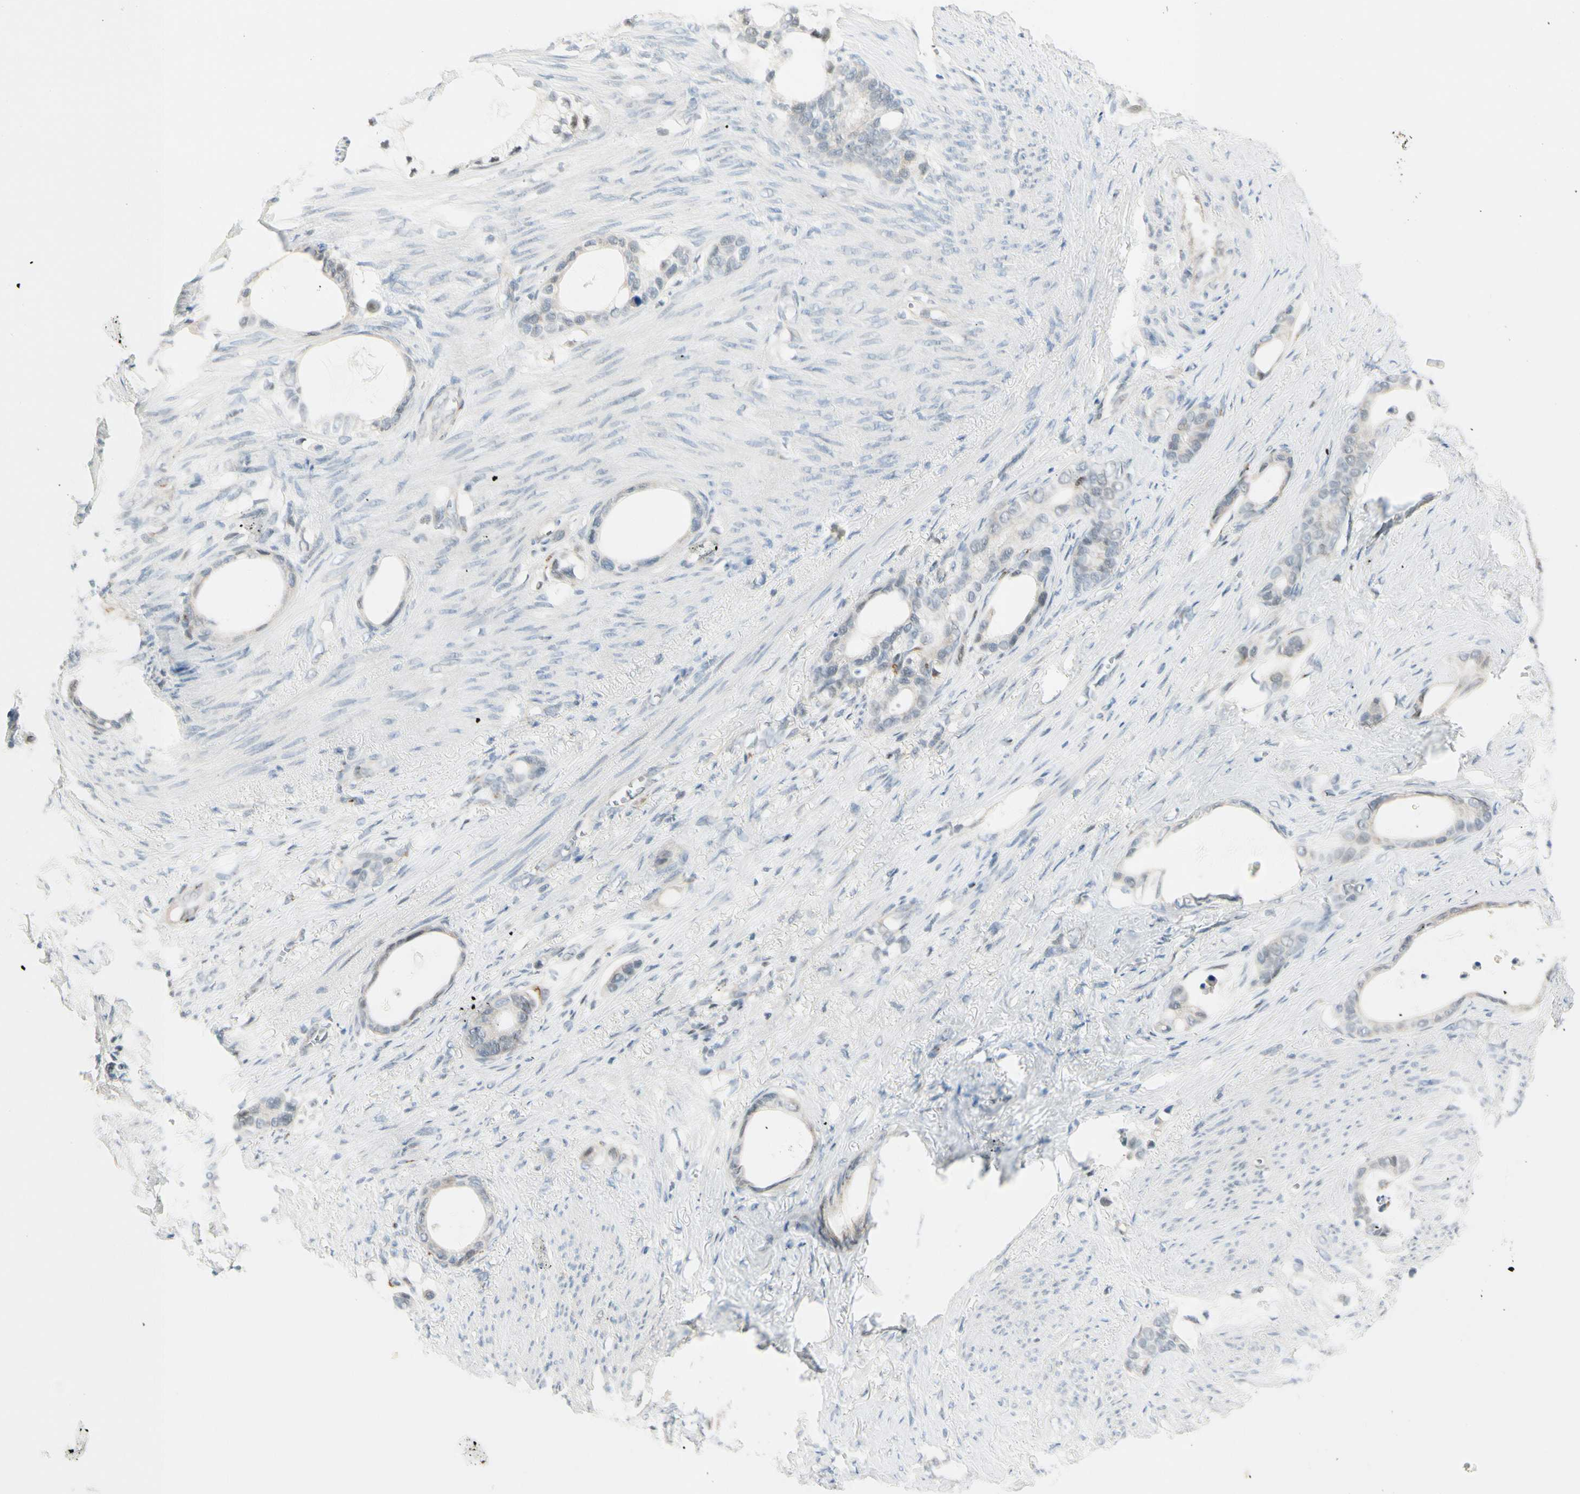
{"staining": {"intensity": "negative", "quantity": "none", "location": "none"}, "tissue": "stomach cancer", "cell_type": "Tumor cells", "image_type": "cancer", "snomed": [{"axis": "morphology", "description": "Adenocarcinoma, NOS"}, {"axis": "topography", "description": "Stomach"}], "caption": "Photomicrograph shows no protein expression in tumor cells of stomach adenocarcinoma tissue. Nuclei are stained in blue.", "gene": "B4GALNT1", "patient": {"sex": "female", "age": 75}}